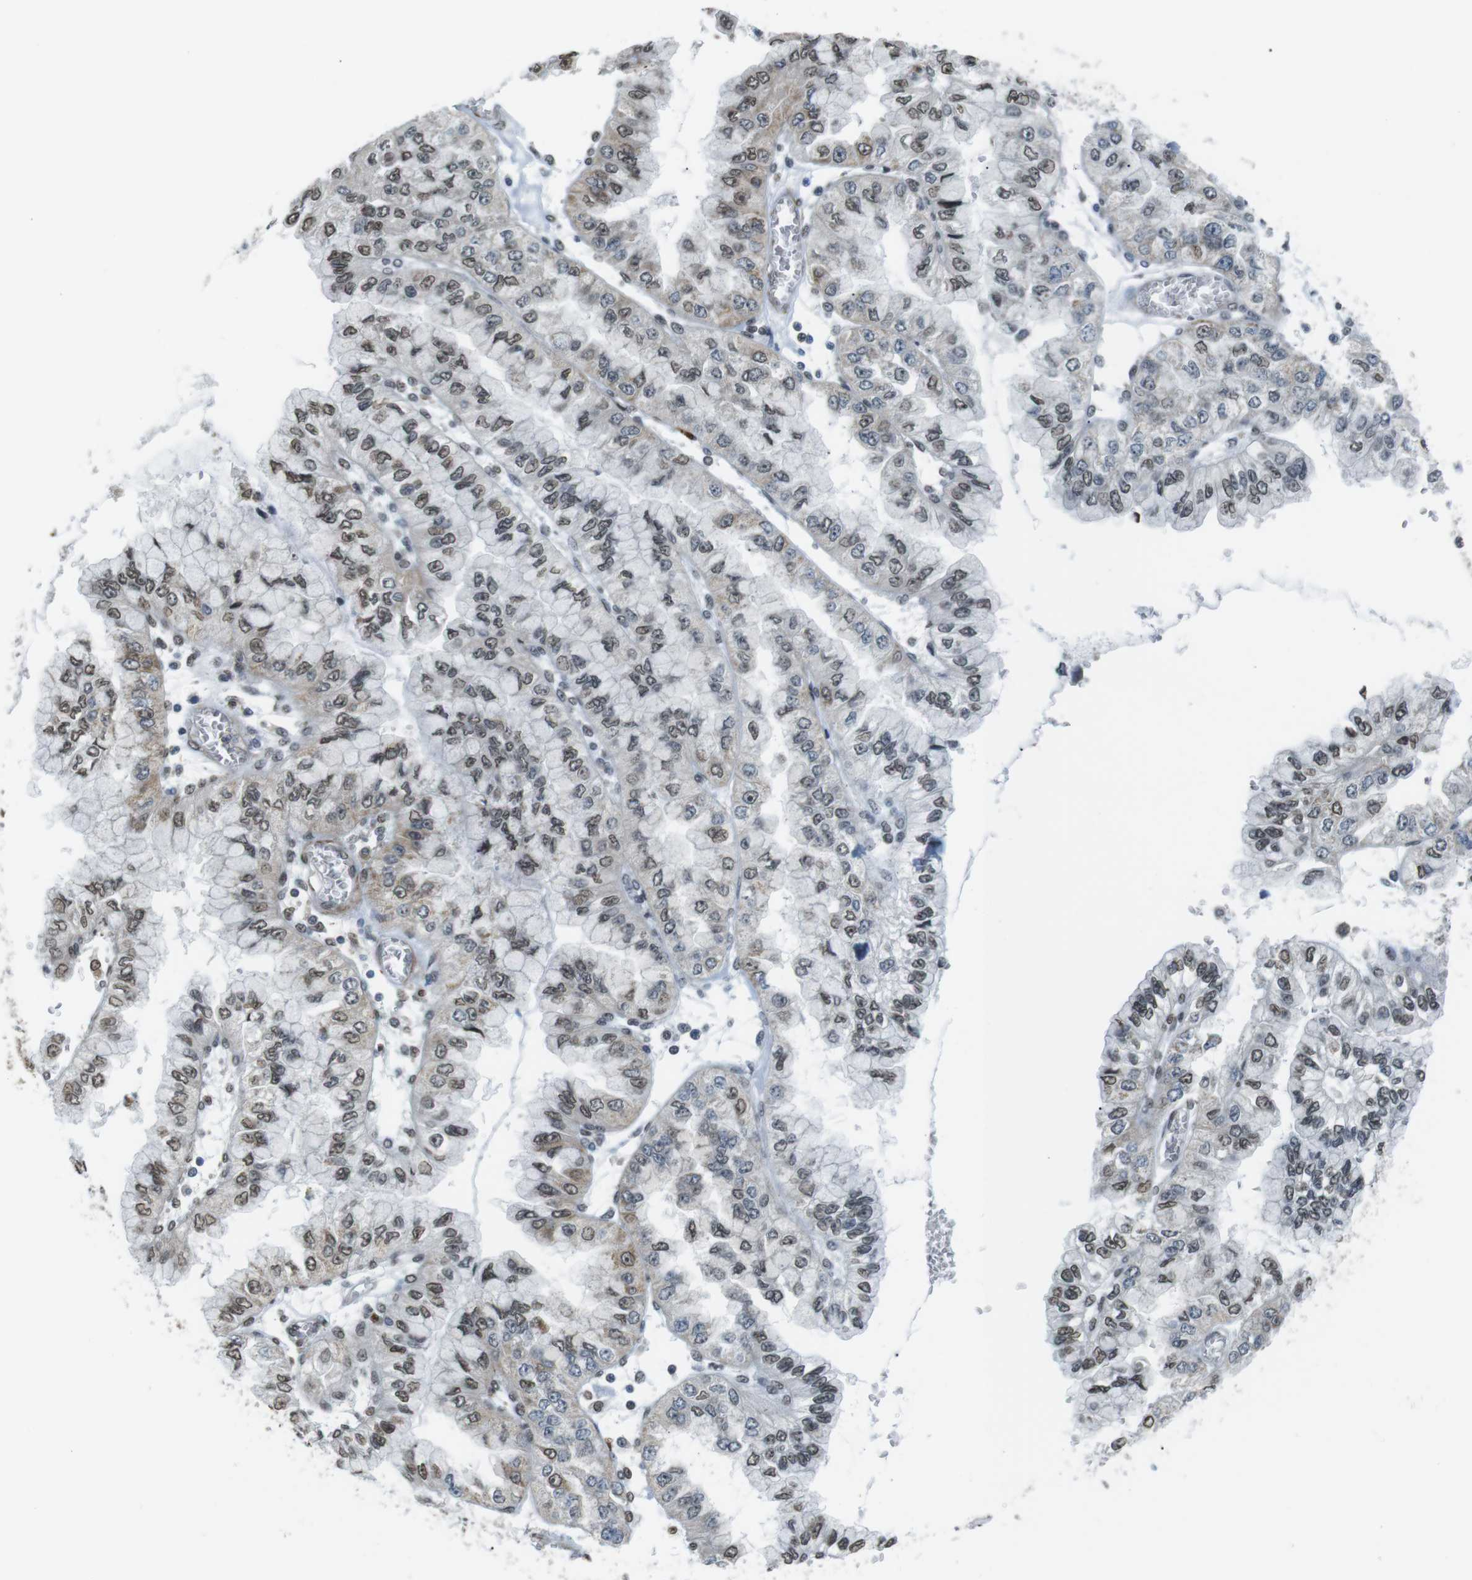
{"staining": {"intensity": "moderate", "quantity": "25%-75%", "location": "nuclear"}, "tissue": "liver cancer", "cell_type": "Tumor cells", "image_type": "cancer", "snomed": [{"axis": "morphology", "description": "Cholangiocarcinoma"}, {"axis": "topography", "description": "Liver"}], "caption": "Protein analysis of liver cholangiocarcinoma tissue shows moderate nuclear expression in approximately 25%-75% of tumor cells. (brown staining indicates protein expression, while blue staining denotes nuclei).", "gene": "USP7", "patient": {"sex": "female", "age": 79}}